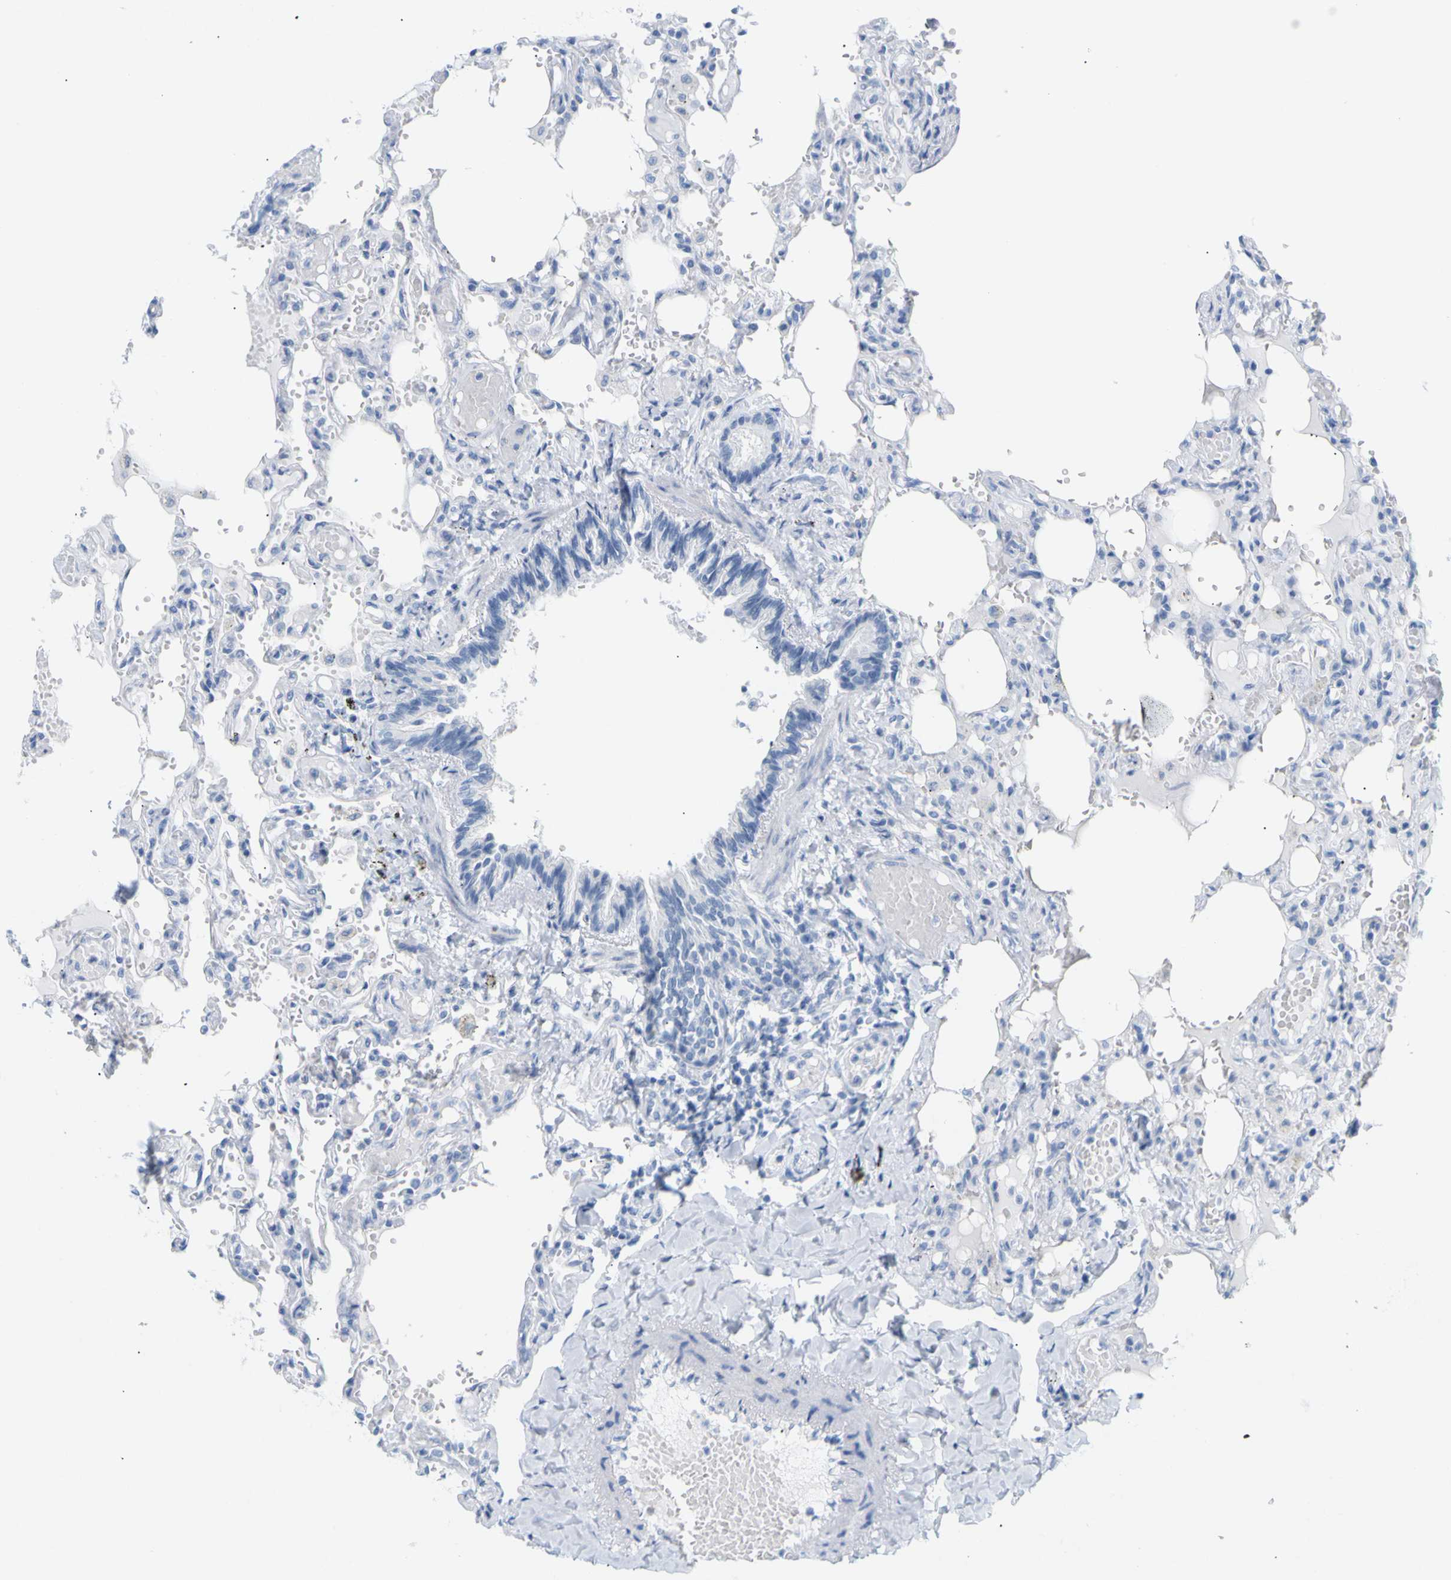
{"staining": {"intensity": "negative", "quantity": "none", "location": "none"}, "tissue": "lung", "cell_type": "Alveolar cells", "image_type": "normal", "snomed": [{"axis": "morphology", "description": "Normal tissue, NOS"}, {"axis": "topography", "description": "Lung"}], "caption": "The image exhibits no significant positivity in alveolar cells of lung.", "gene": "OPN1SW", "patient": {"sex": "male", "age": 21}}